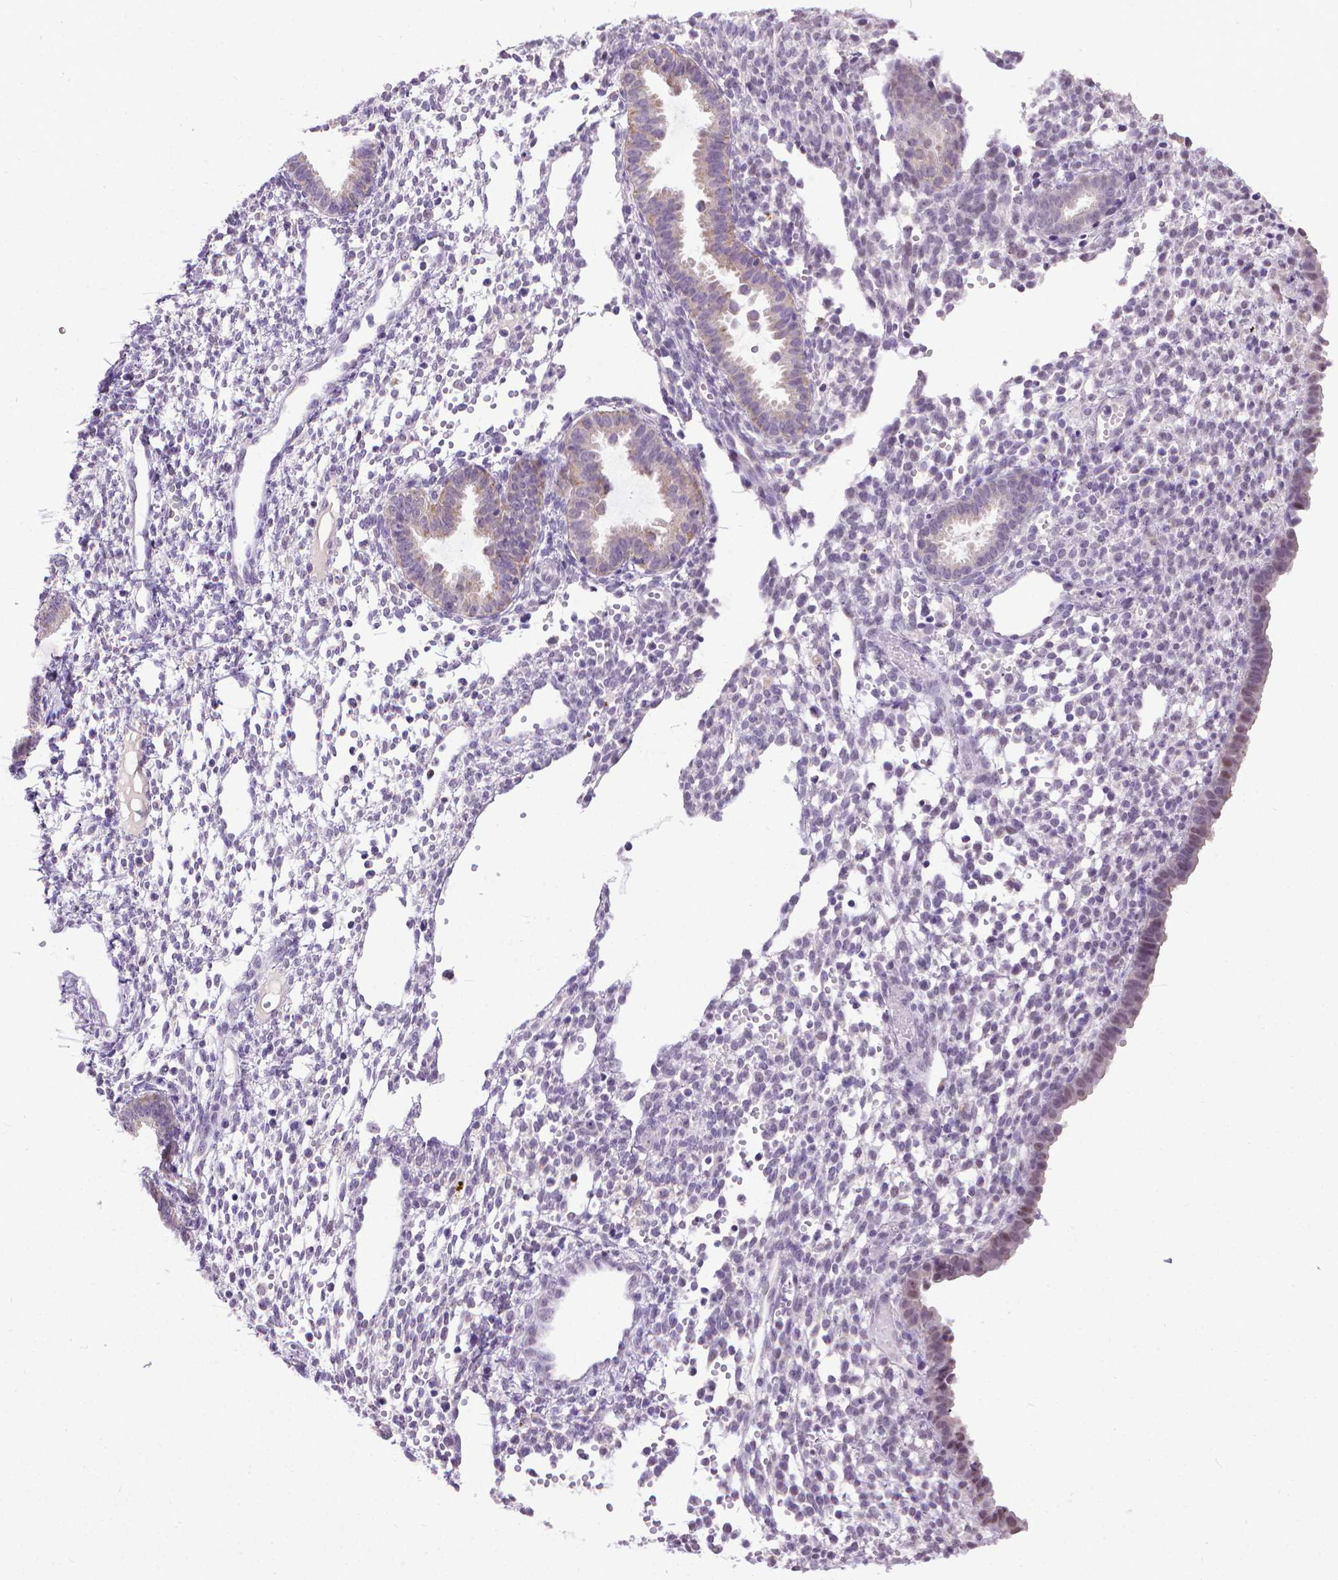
{"staining": {"intensity": "negative", "quantity": "none", "location": "none"}, "tissue": "endometrium", "cell_type": "Cells in endometrial stroma", "image_type": "normal", "snomed": [{"axis": "morphology", "description": "Normal tissue, NOS"}, {"axis": "topography", "description": "Endometrium"}], "caption": "Immunohistochemistry photomicrograph of unremarkable human endometrium stained for a protein (brown), which shows no positivity in cells in endometrial stroma. The staining was performed using DAB (3,3'-diaminobenzidine) to visualize the protein expression in brown, while the nuclei were stained in blue with hematoxylin (Magnification: 20x).", "gene": "KMO", "patient": {"sex": "female", "age": 36}}